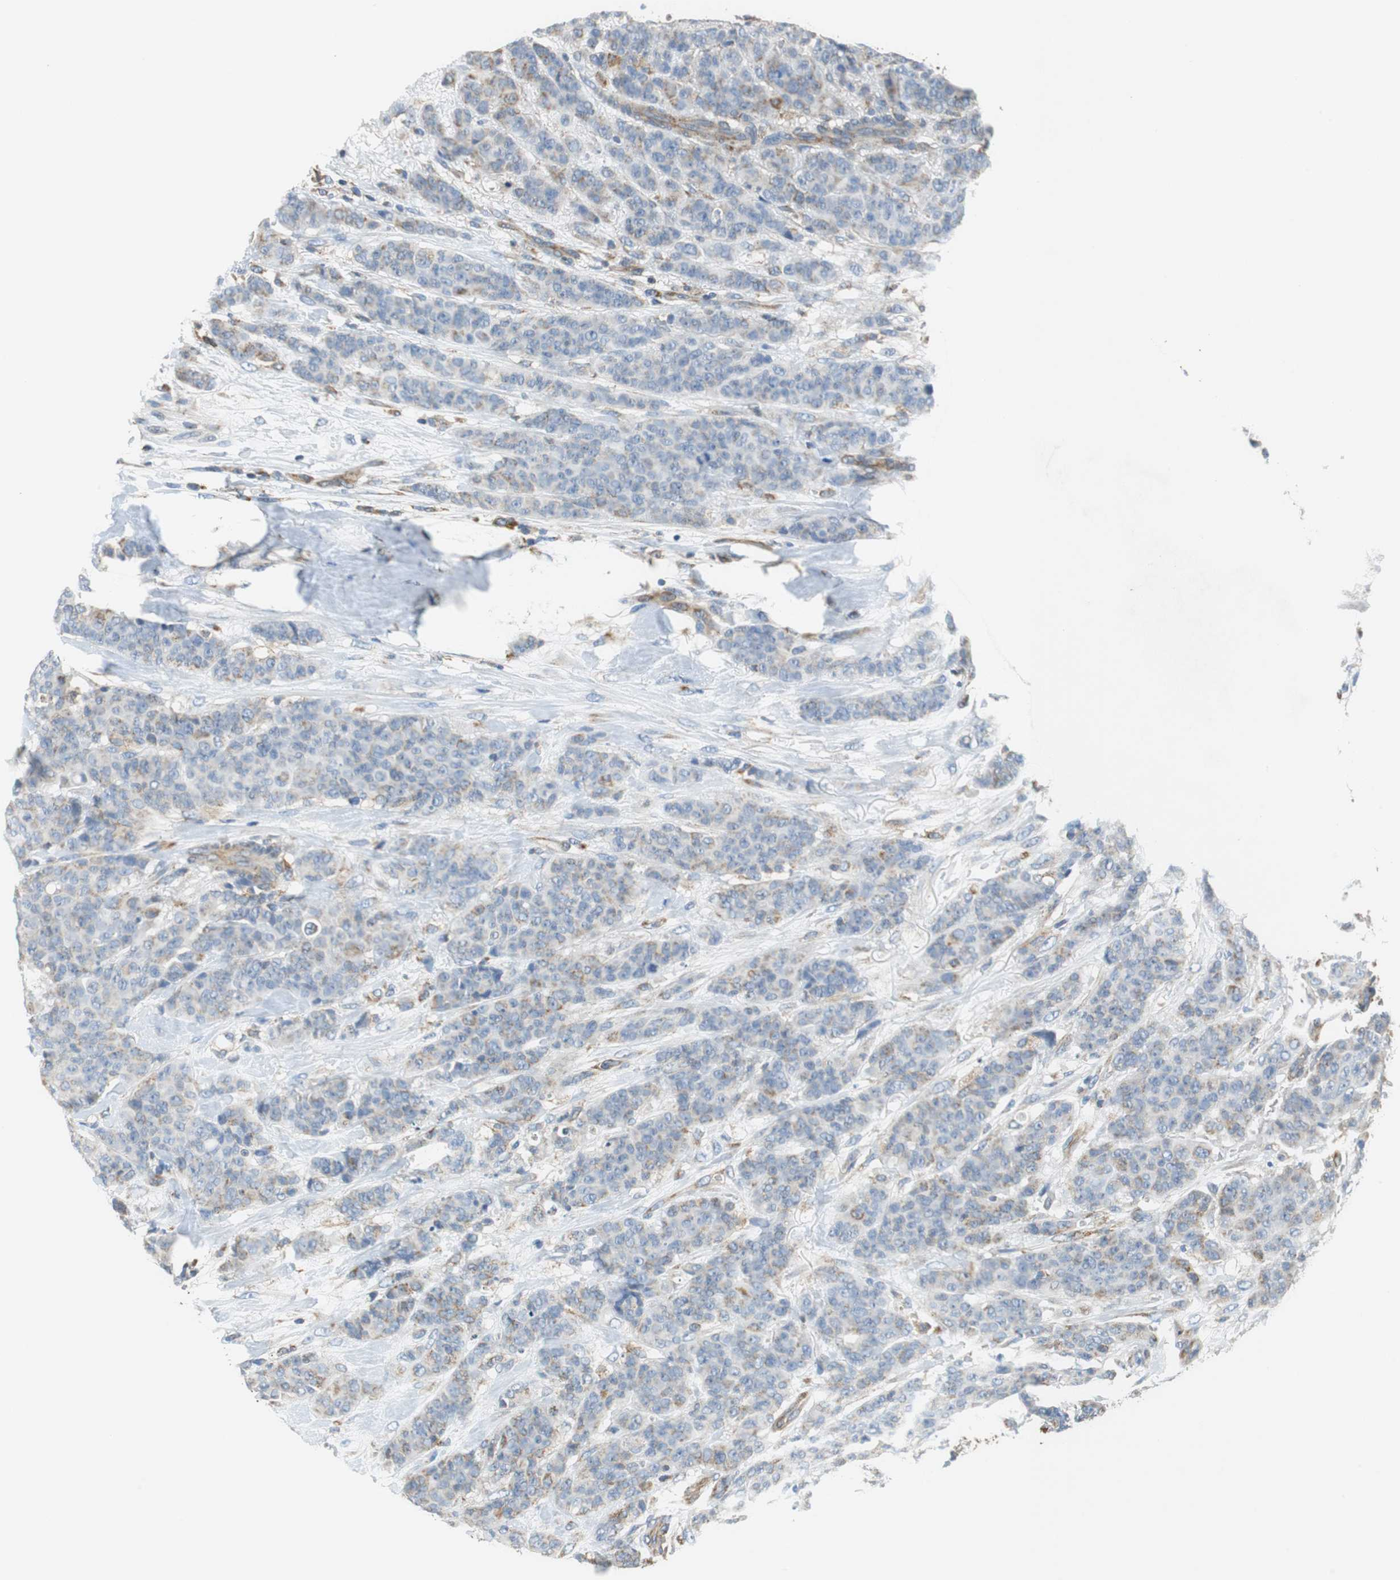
{"staining": {"intensity": "weak", "quantity": "<25%", "location": "cytoplasmic/membranous"}, "tissue": "breast cancer", "cell_type": "Tumor cells", "image_type": "cancer", "snomed": [{"axis": "morphology", "description": "Duct carcinoma"}, {"axis": "topography", "description": "Breast"}], "caption": "There is no significant expression in tumor cells of intraductal carcinoma (breast).", "gene": "GSTK1", "patient": {"sex": "female", "age": 40}}